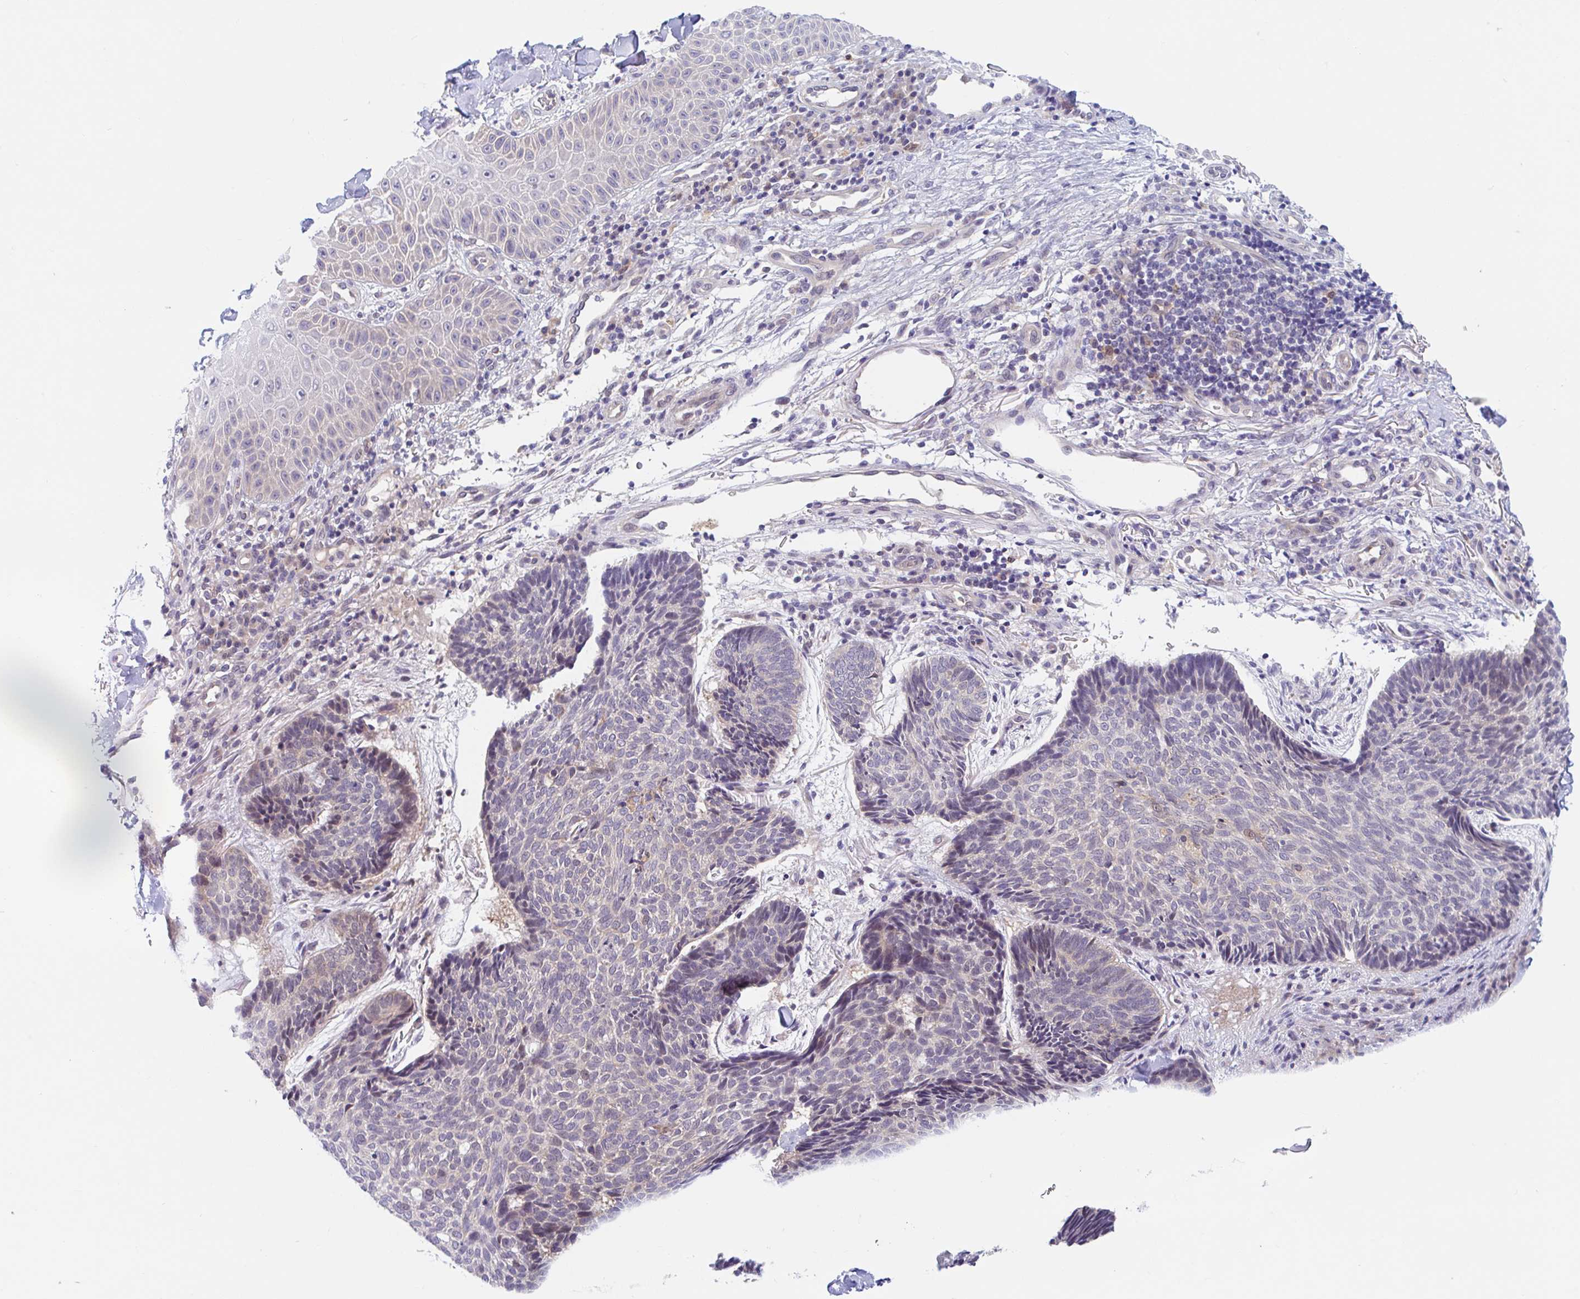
{"staining": {"intensity": "weak", "quantity": "<25%", "location": "cytoplasmic/membranous,nuclear"}, "tissue": "skin cancer", "cell_type": "Tumor cells", "image_type": "cancer", "snomed": [{"axis": "morphology", "description": "Normal tissue, NOS"}, {"axis": "morphology", "description": "Basal cell carcinoma"}, {"axis": "topography", "description": "Skin"}], "caption": "Immunohistochemistry (IHC) of skin cancer (basal cell carcinoma) shows no expression in tumor cells.", "gene": "TMEM86A", "patient": {"sex": "male", "age": 50}}